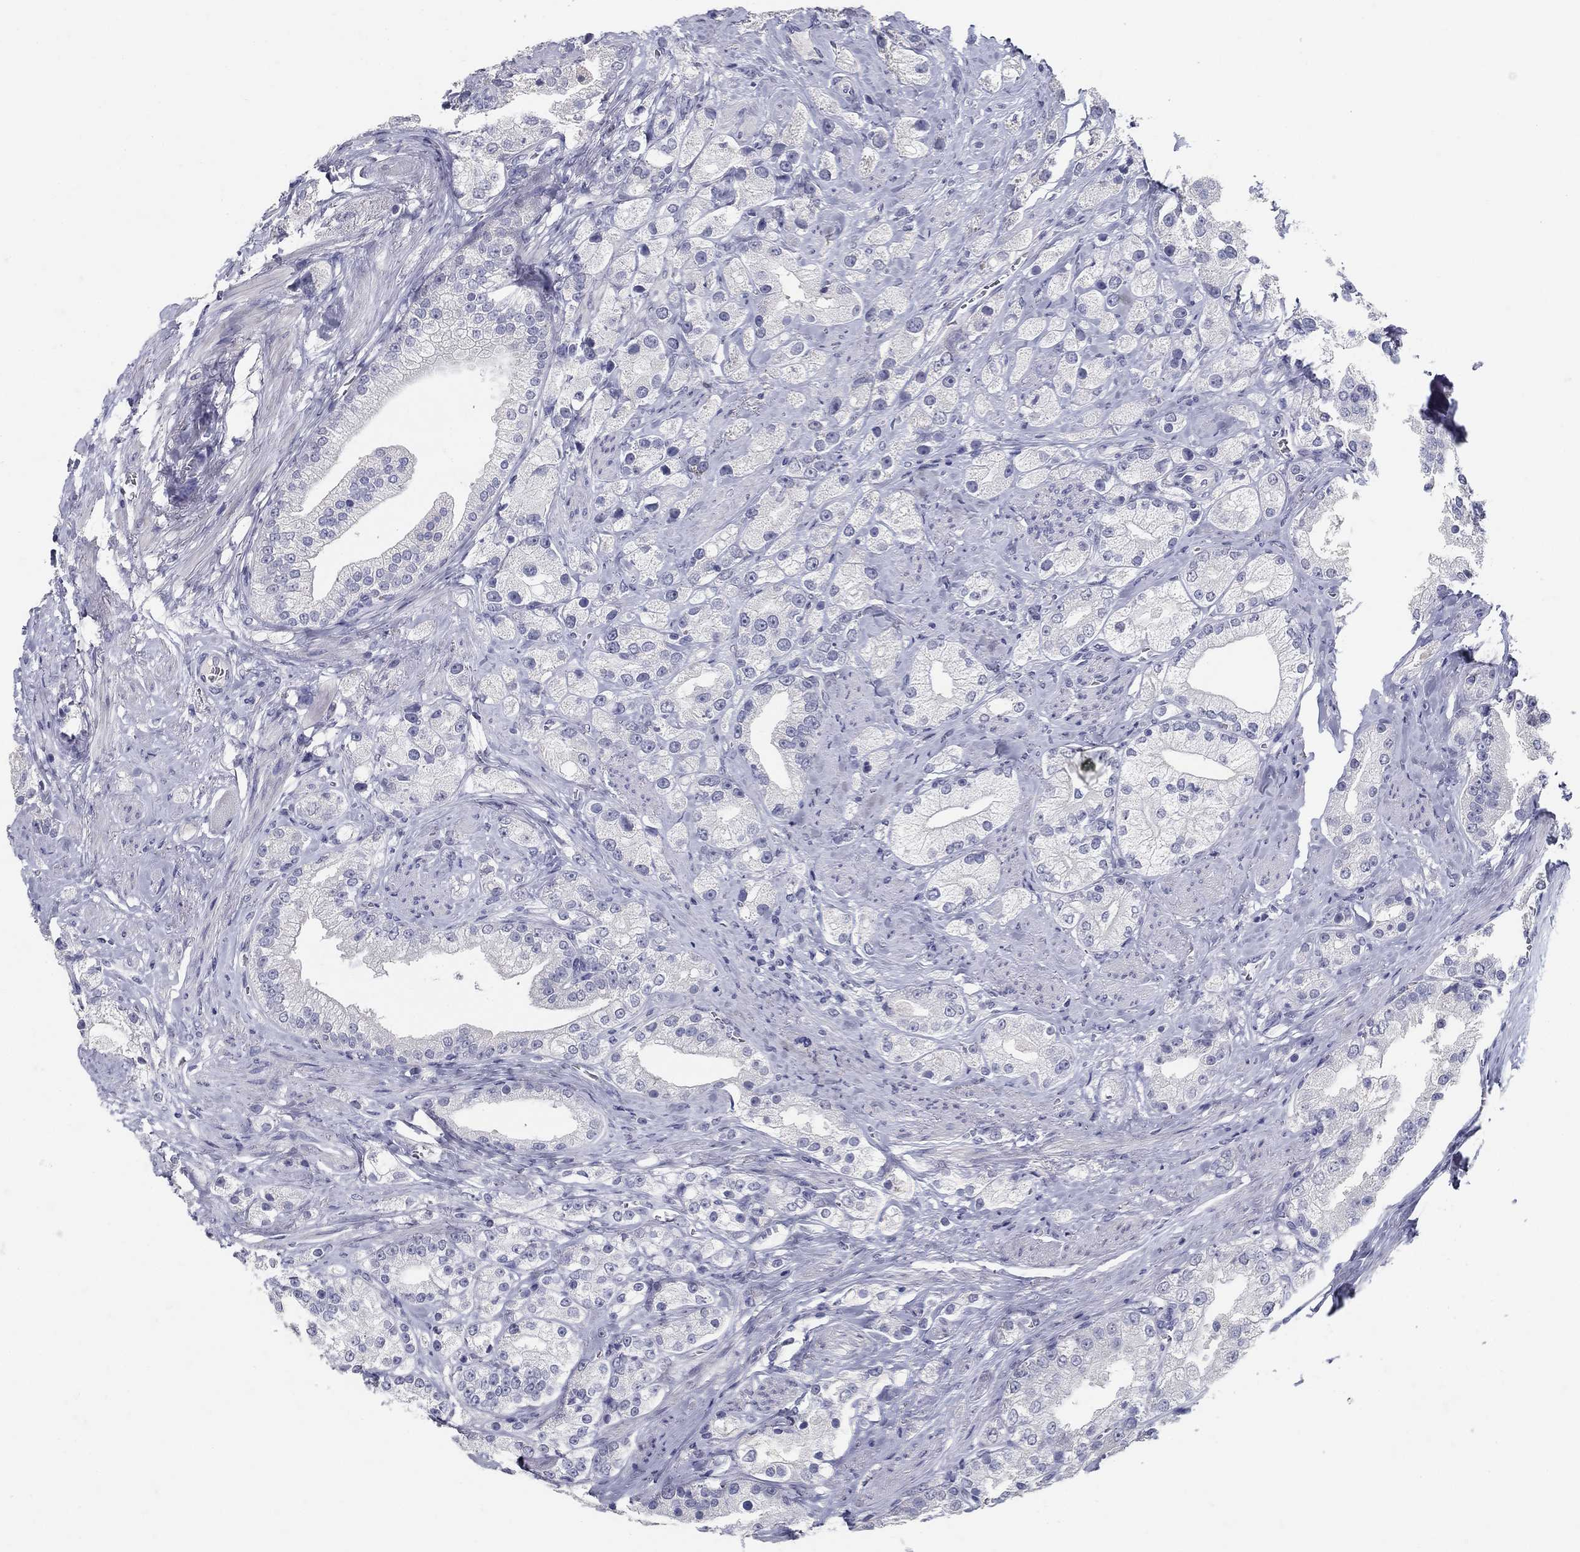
{"staining": {"intensity": "negative", "quantity": "none", "location": "none"}, "tissue": "prostate cancer", "cell_type": "Tumor cells", "image_type": "cancer", "snomed": [{"axis": "morphology", "description": "Adenocarcinoma, NOS"}, {"axis": "topography", "description": "Prostate and seminal vesicle, NOS"}, {"axis": "topography", "description": "Prostate"}], "caption": "Human prostate adenocarcinoma stained for a protein using immunohistochemistry shows no staining in tumor cells.", "gene": "POMC", "patient": {"sex": "male", "age": 67}}